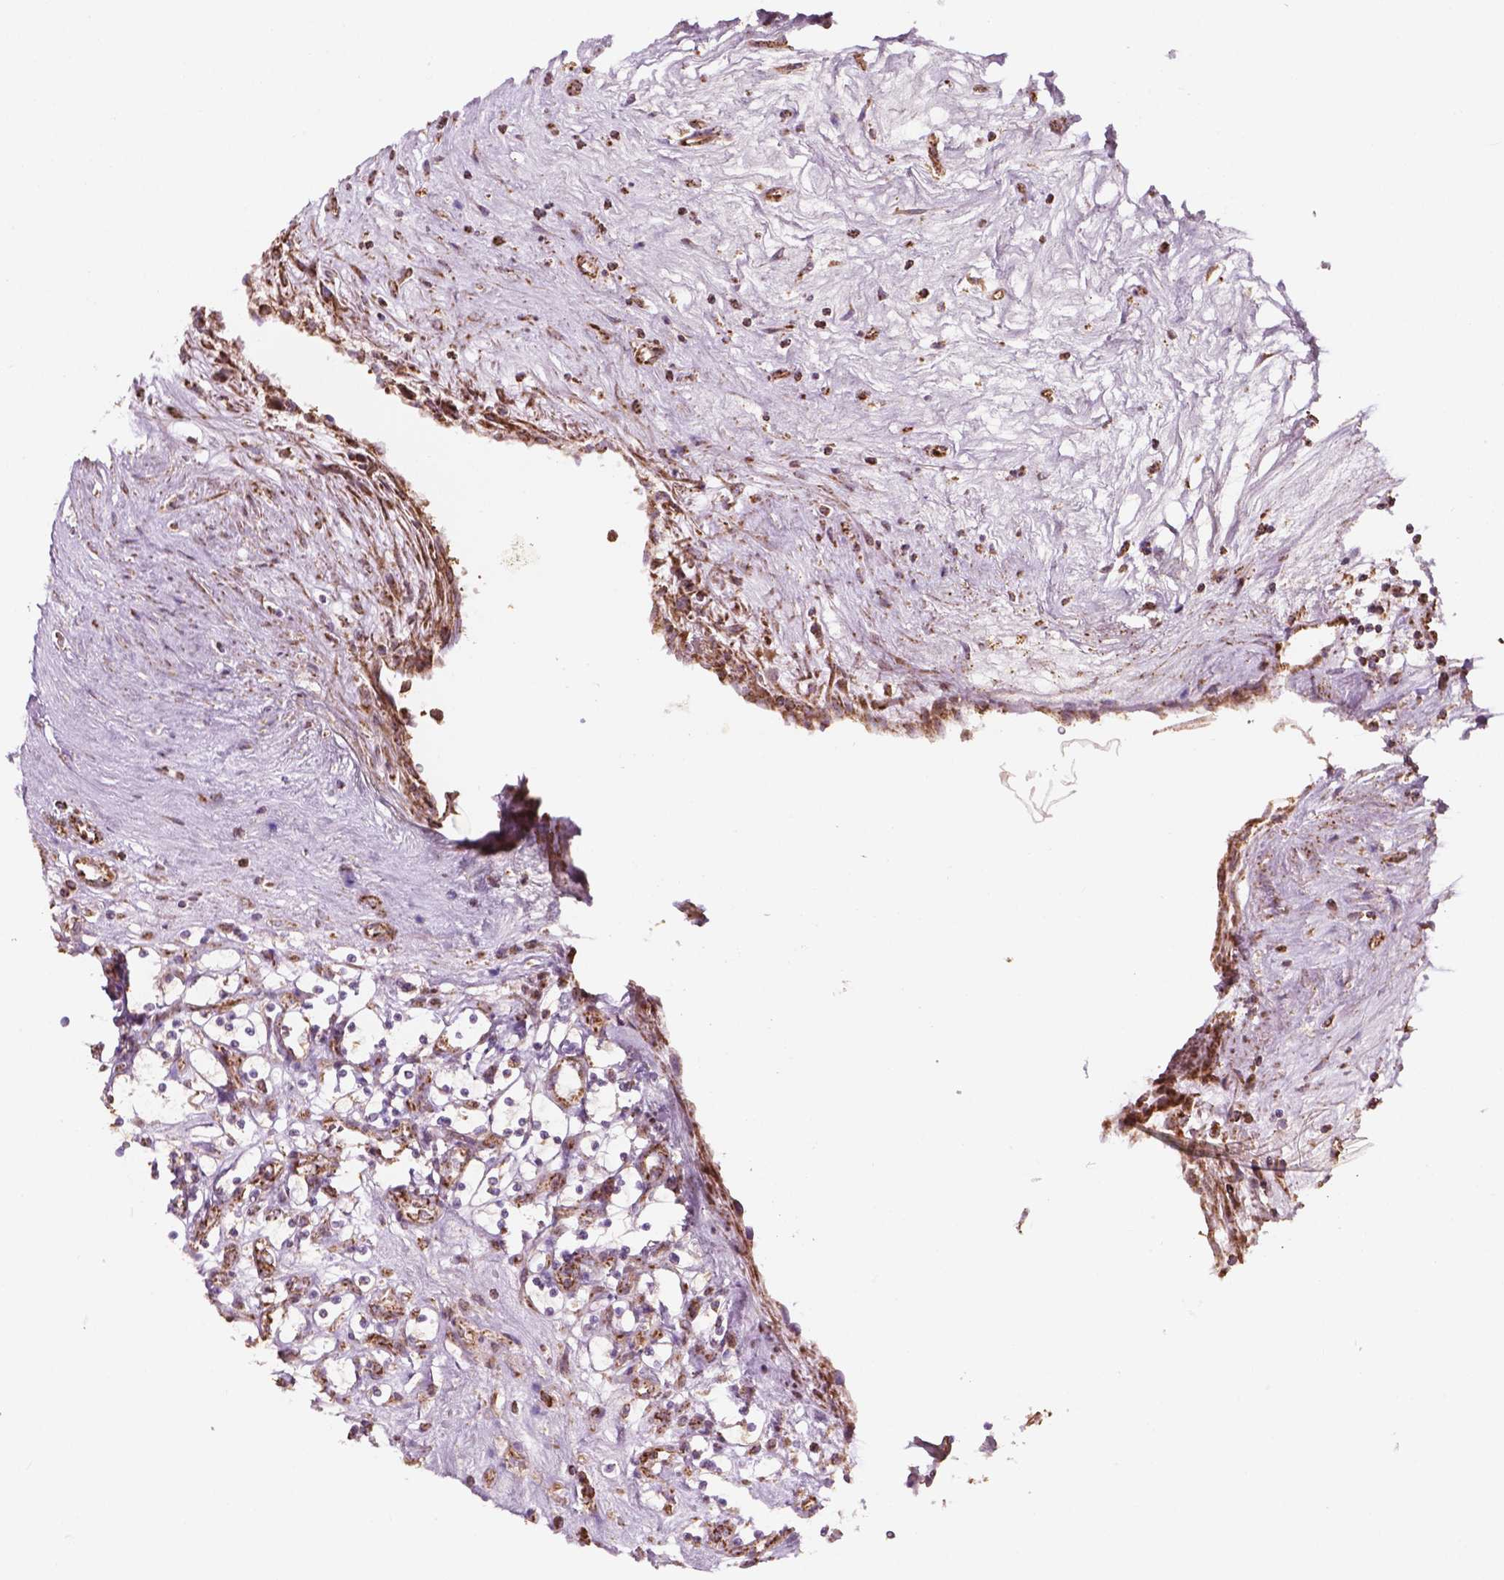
{"staining": {"intensity": "weak", "quantity": ">75%", "location": "cytoplasmic/membranous"}, "tissue": "renal cancer", "cell_type": "Tumor cells", "image_type": "cancer", "snomed": [{"axis": "morphology", "description": "Adenocarcinoma, NOS"}, {"axis": "topography", "description": "Kidney"}], "caption": "Immunohistochemical staining of renal cancer (adenocarcinoma) shows low levels of weak cytoplasmic/membranous protein expression in approximately >75% of tumor cells.", "gene": "HS3ST3A1", "patient": {"sex": "female", "age": 69}}